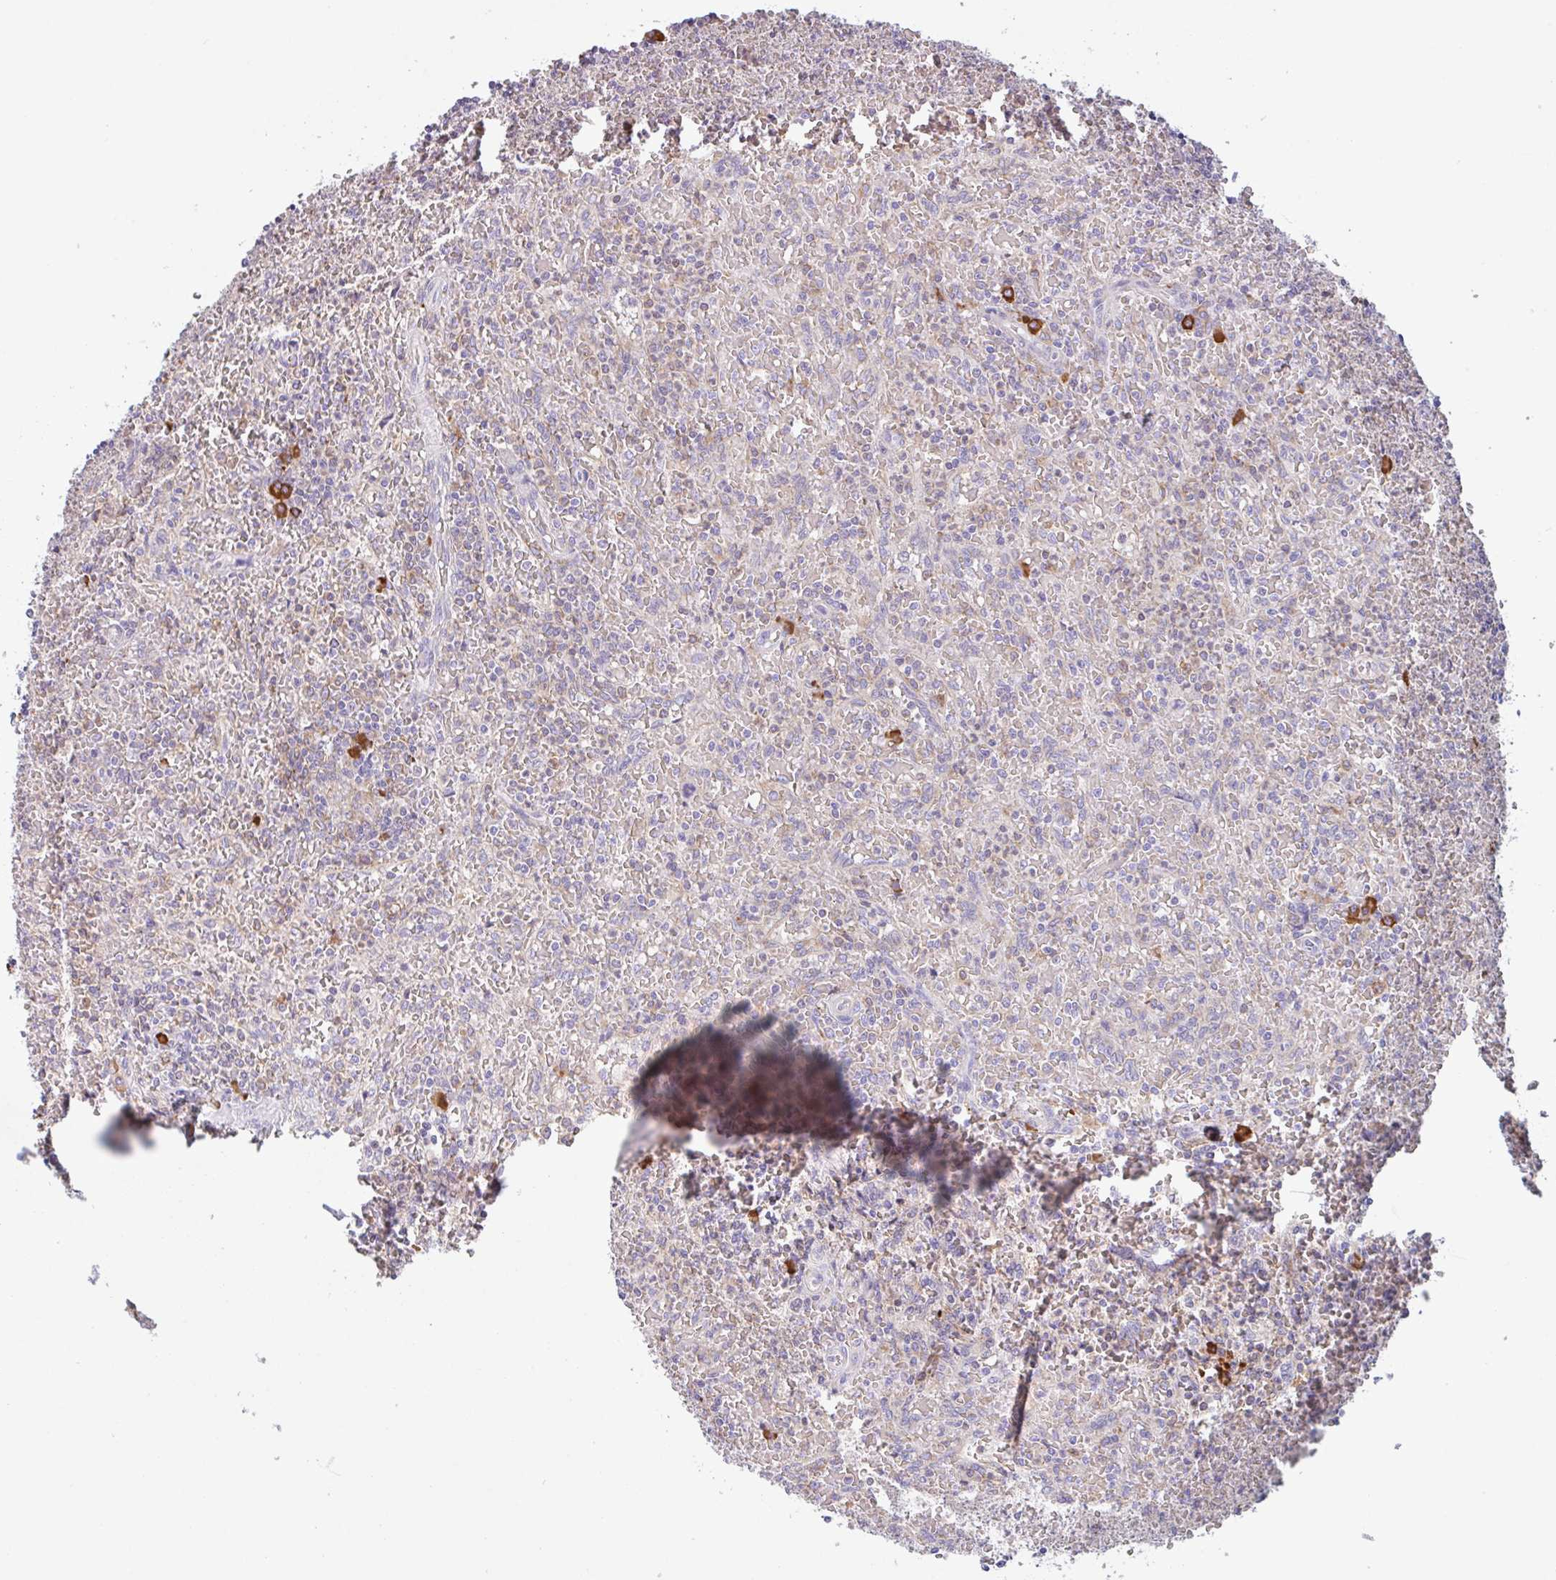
{"staining": {"intensity": "negative", "quantity": "none", "location": "none"}, "tissue": "lymphoma", "cell_type": "Tumor cells", "image_type": "cancer", "snomed": [{"axis": "morphology", "description": "Malignant lymphoma, non-Hodgkin's type, Low grade"}, {"axis": "topography", "description": "Spleen"}], "caption": "This is an immunohistochemistry micrograph of low-grade malignant lymphoma, non-Hodgkin's type. There is no staining in tumor cells.", "gene": "DOK4", "patient": {"sex": "female", "age": 64}}